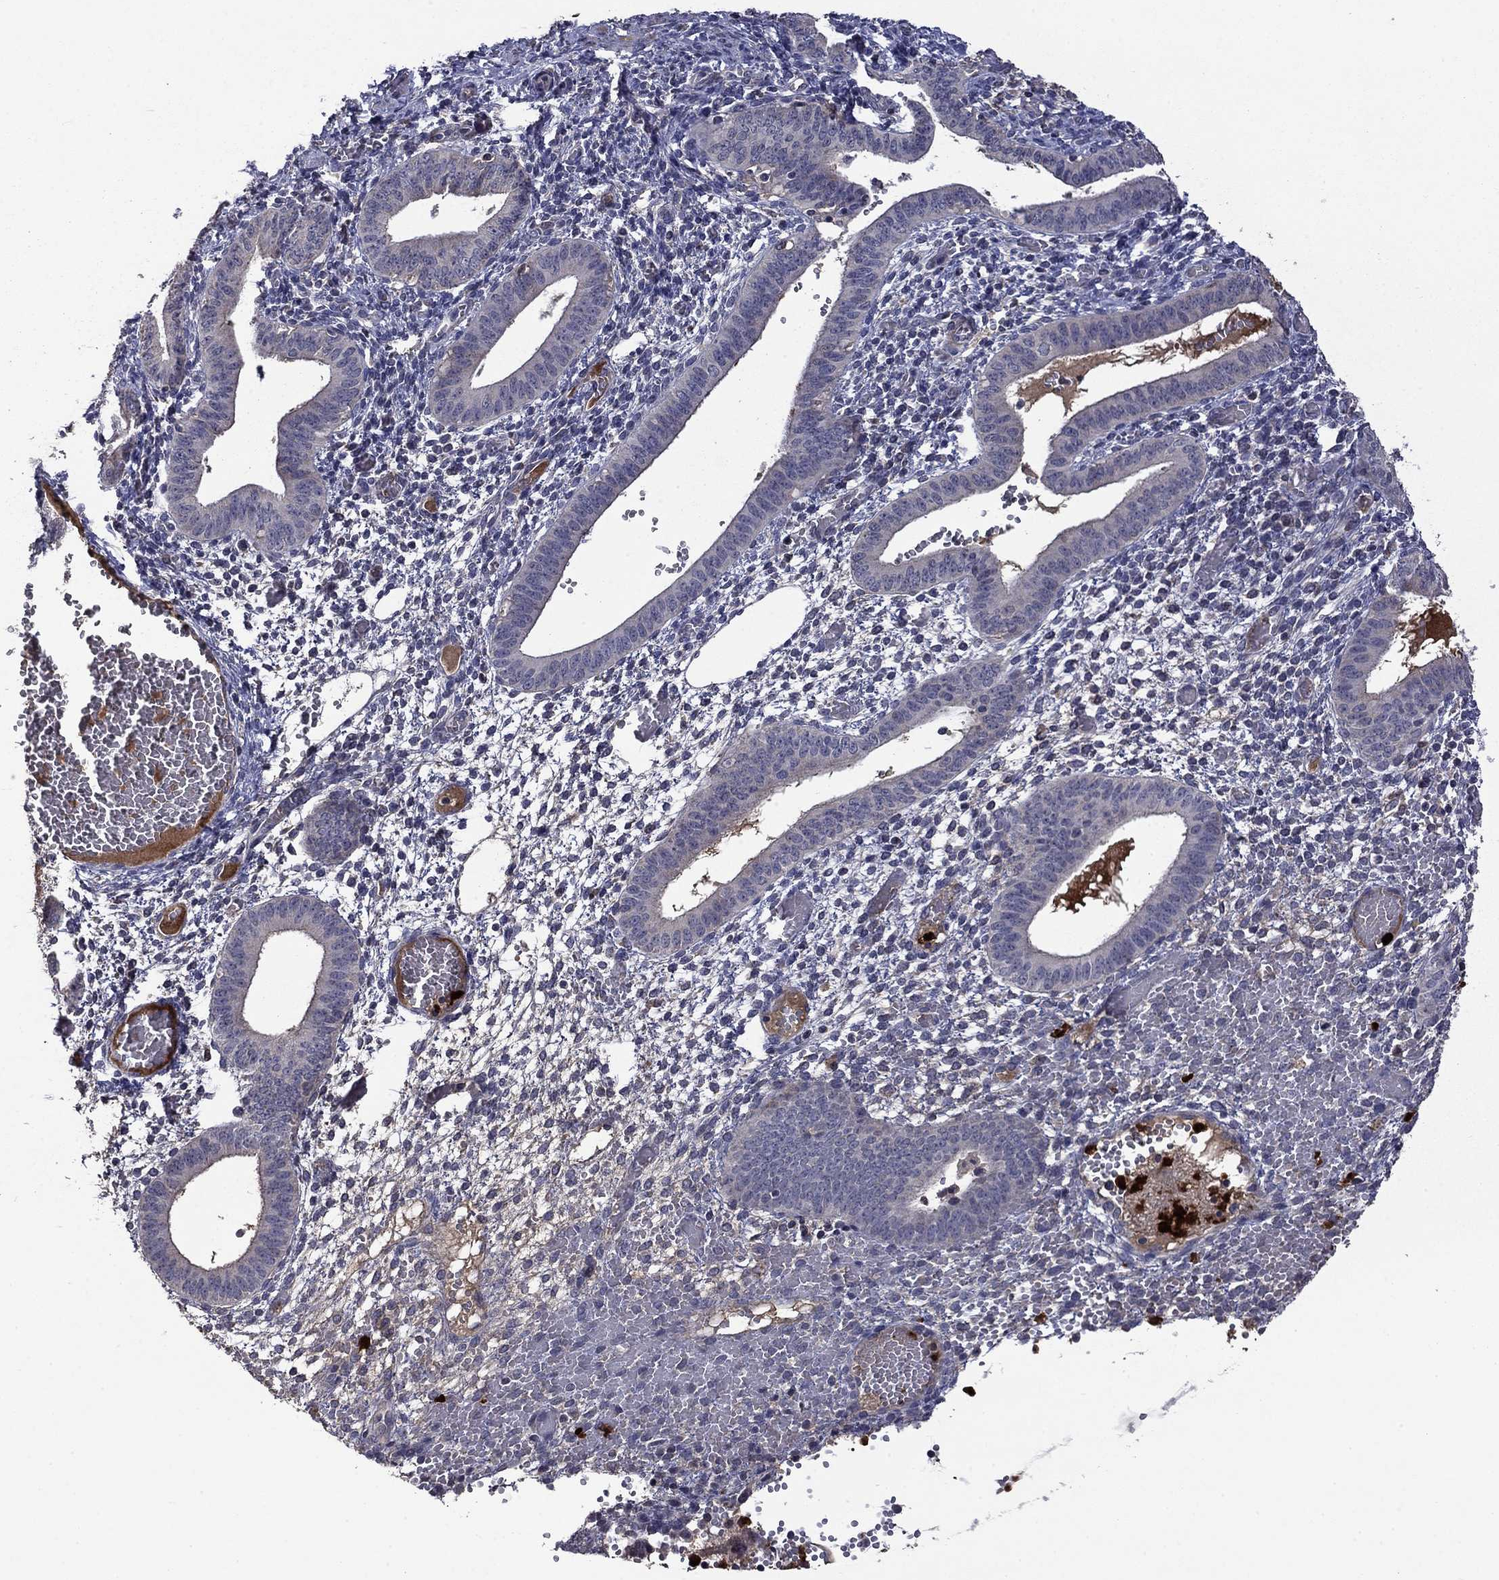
{"staining": {"intensity": "negative", "quantity": "none", "location": "none"}, "tissue": "endometrium", "cell_type": "Cells in endometrial stroma", "image_type": "normal", "snomed": [{"axis": "morphology", "description": "Normal tissue, NOS"}, {"axis": "topography", "description": "Endometrium"}], "caption": "High power microscopy micrograph of an IHC micrograph of unremarkable endometrium, revealing no significant expression in cells in endometrial stroma. (Stains: DAB (3,3'-diaminobenzidine) immunohistochemistry (IHC) with hematoxylin counter stain, Microscopy: brightfield microscopy at high magnification).", "gene": "SATB1", "patient": {"sex": "female", "age": 42}}